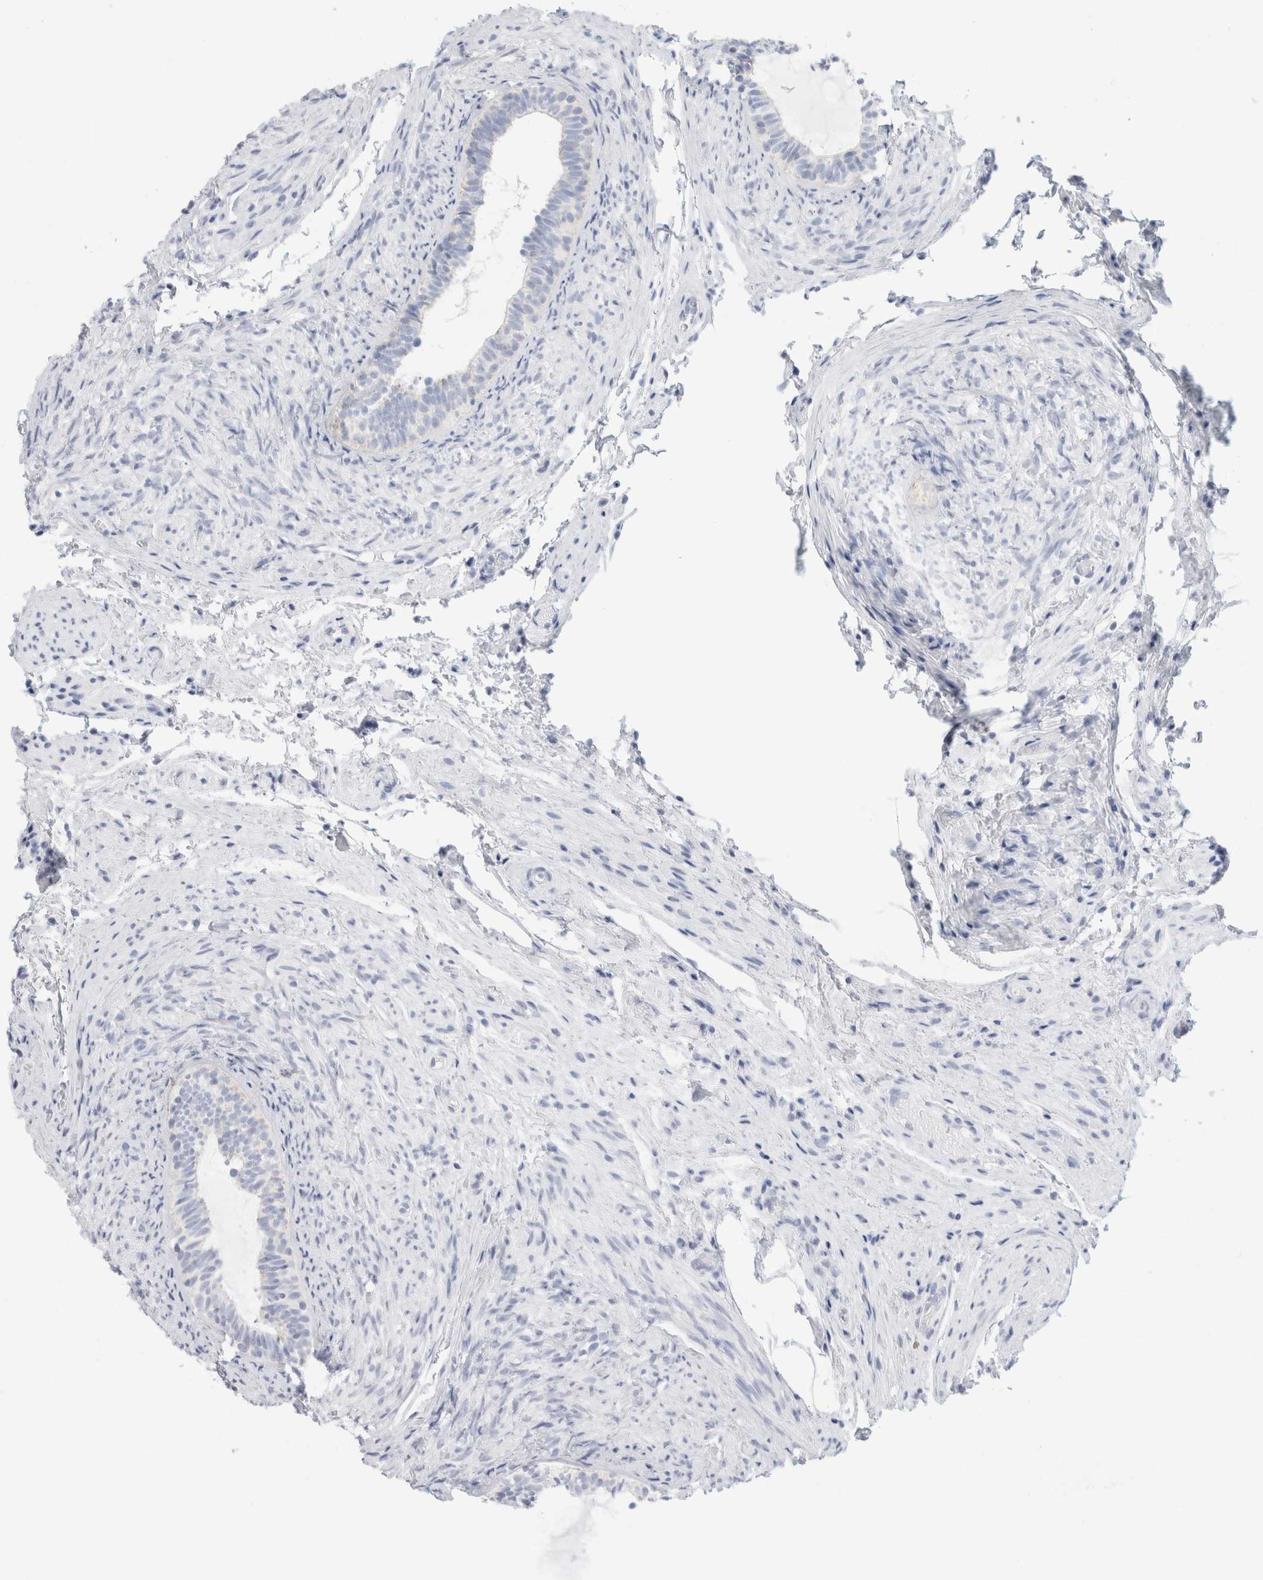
{"staining": {"intensity": "moderate", "quantity": "25%-75%", "location": "cytoplasmic/membranous"}, "tissue": "epididymis", "cell_type": "Glandular cells", "image_type": "normal", "snomed": [{"axis": "morphology", "description": "Normal tissue, NOS"}, {"axis": "topography", "description": "Epididymis"}], "caption": "IHC (DAB (3,3'-diaminobenzidine)) staining of benign epididymis shows moderate cytoplasmic/membranous protein staining in about 25%-75% of glandular cells.", "gene": "ECHDC2", "patient": {"sex": "male", "age": 5}}